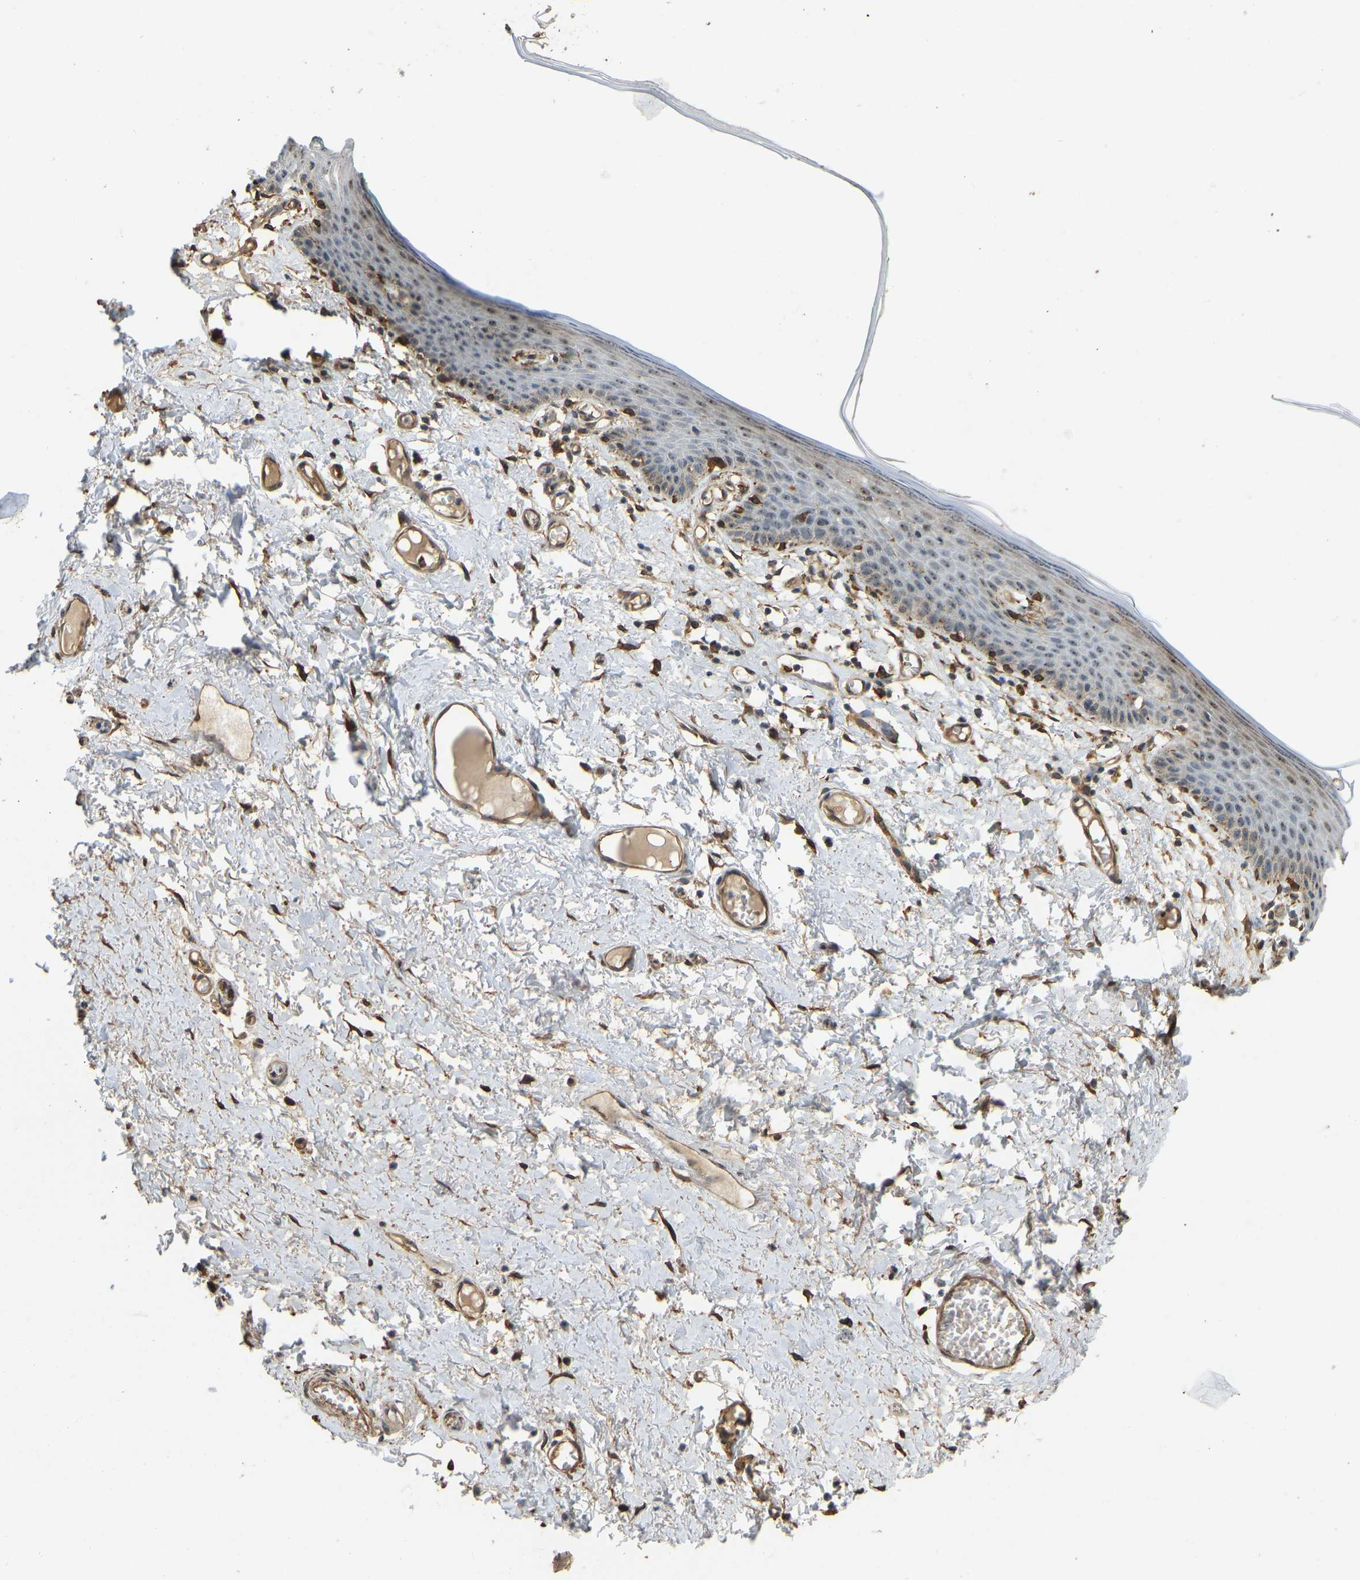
{"staining": {"intensity": "moderate", "quantity": ">75%", "location": "cytoplasmic/membranous,nuclear"}, "tissue": "skin", "cell_type": "Epidermal cells", "image_type": "normal", "snomed": [{"axis": "morphology", "description": "Normal tissue, NOS"}, {"axis": "topography", "description": "Vulva"}], "caption": "An immunohistochemistry micrograph of normal tissue is shown. Protein staining in brown shows moderate cytoplasmic/membranous,nuclear positivity in skin within epidermal cells. The protein is stained brown, and the nuclei are stained in blue (DAB (3,3'-diaminobenzidine) IHC with brightfield microscopy, high magnification).", "gene": "OS9", "patient": {"sex": "female", "age": 54}}